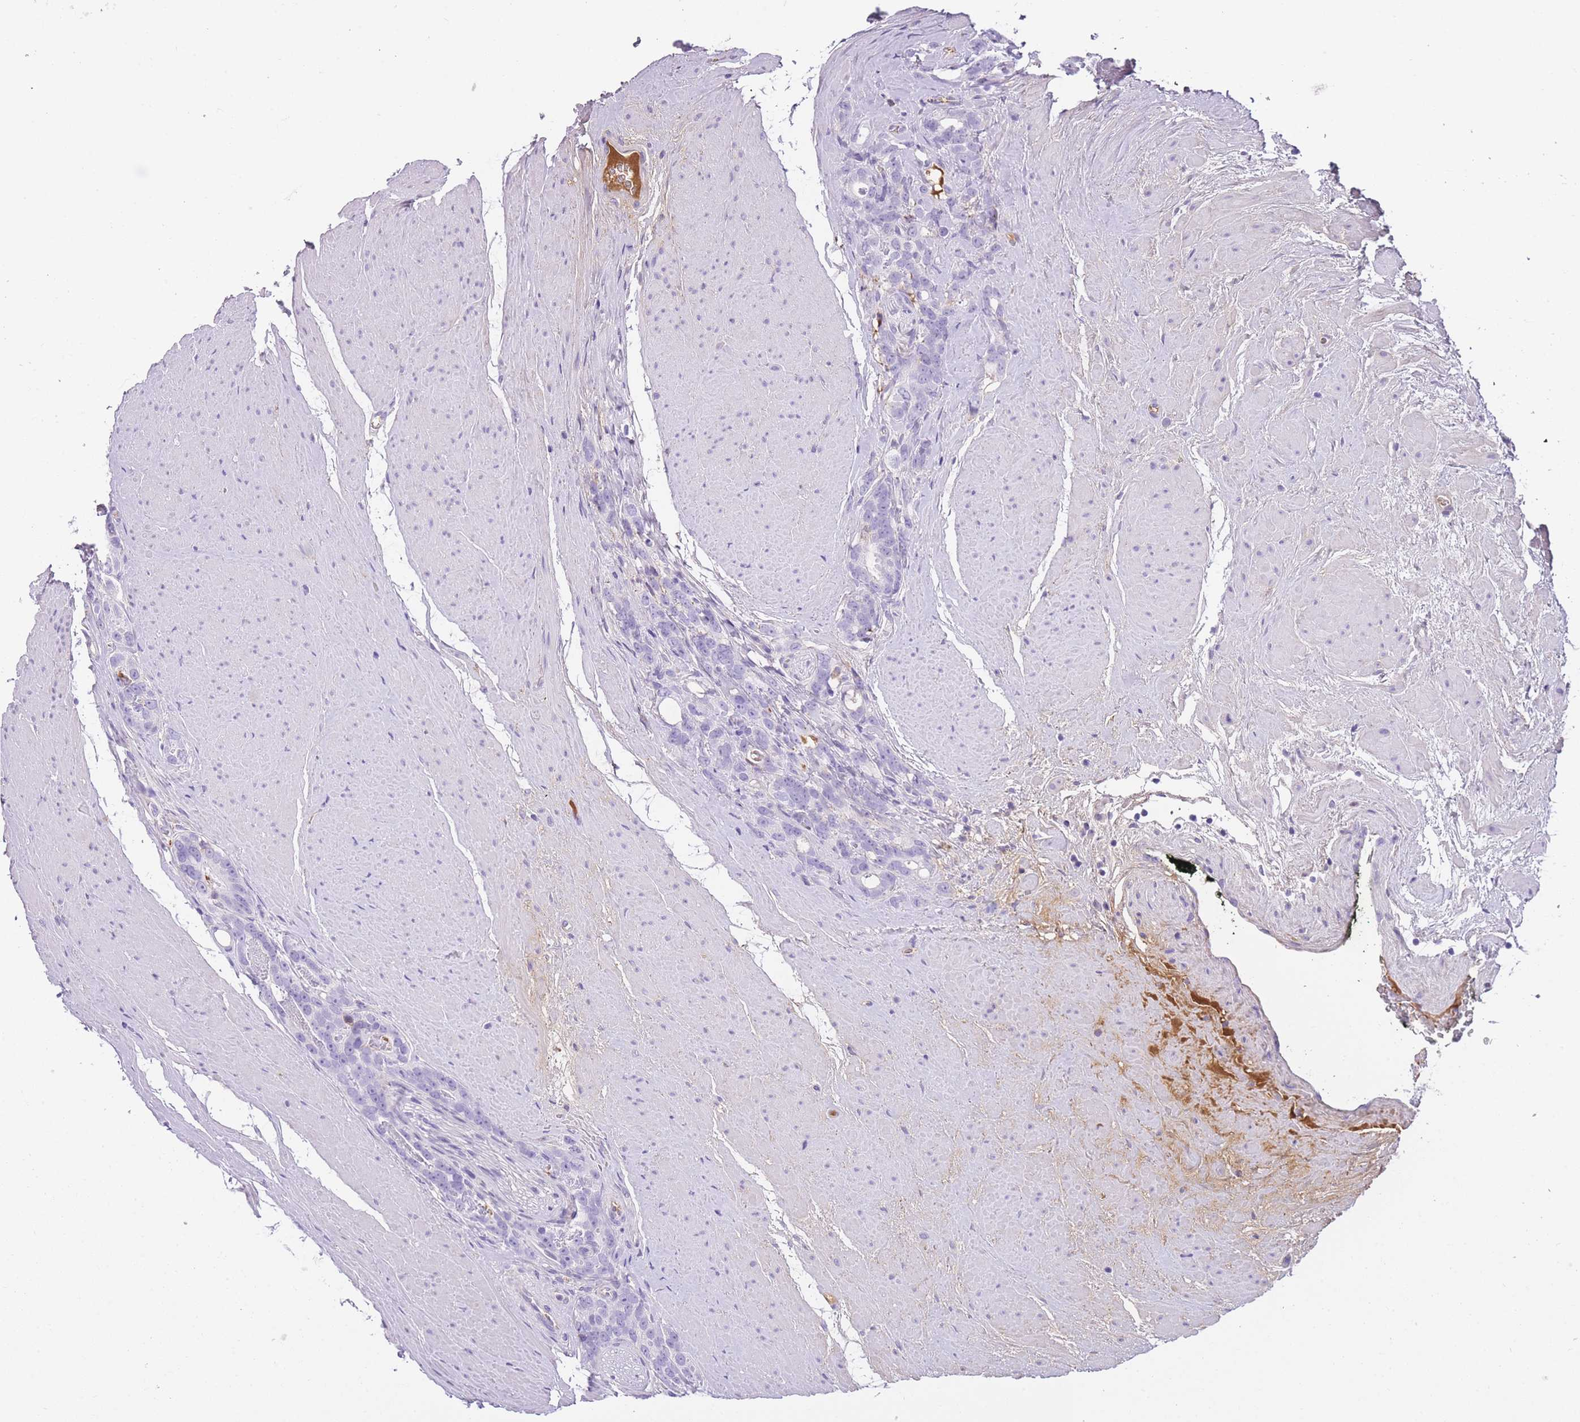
{"staining": {"intensity": "negative", "quantity": "none", "location": "none"}, "tissue": "prostate cancer", "cell_type": "Tumor cells", "image_type": "cancer", "snomed": [{"axis": "morphology", "description": "Adenocarcinoma, High grade"}, {"axis": "topography", "description": "Prostate"}], "caption": "Micrograph shows no significant protein positivity in tumor cells of adenocarcinoma (high-grade) (prostate).", "gene": "GNAT1", "patient": {"sex": "male", "age": 74}}